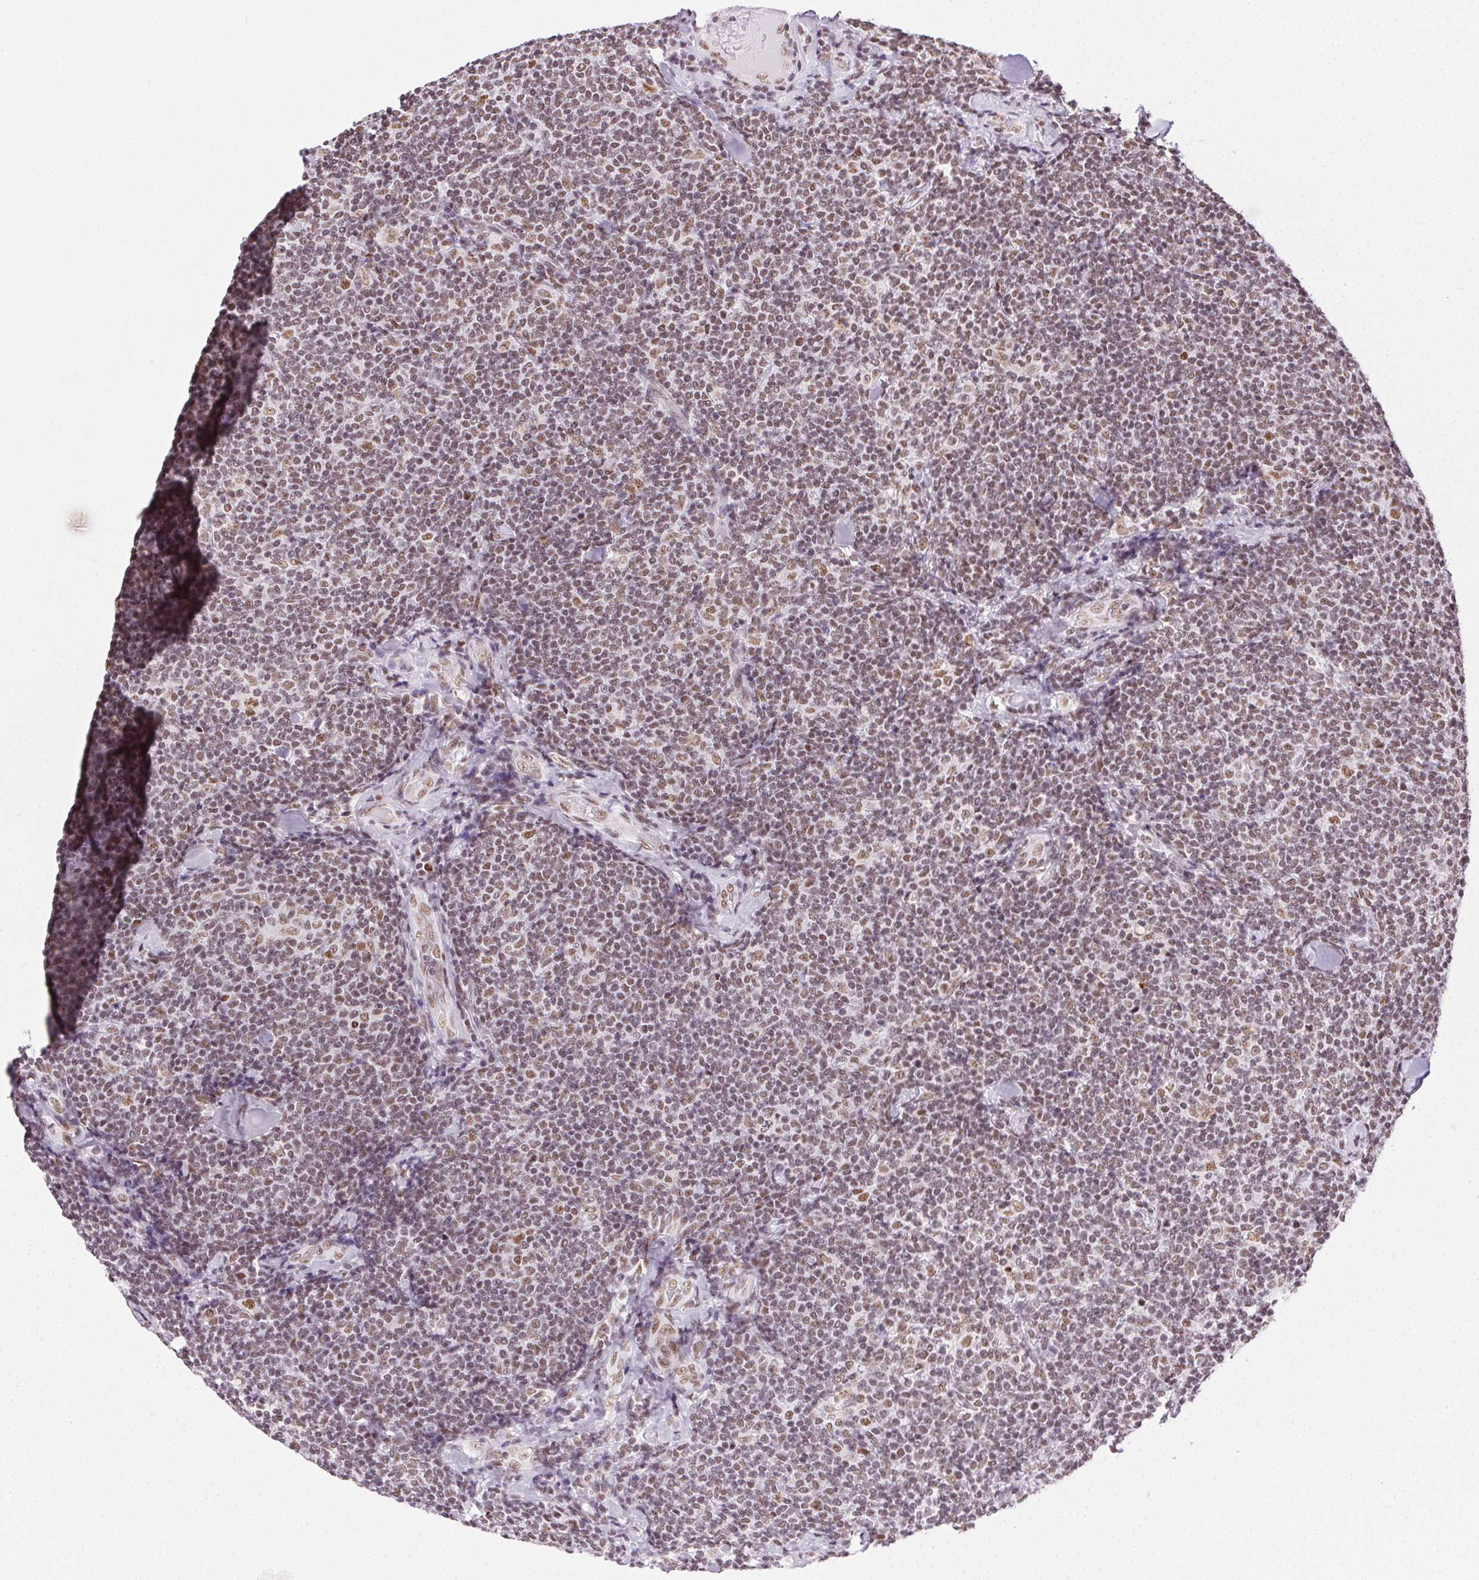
{"staining": {"intensity": "moderate", "quantity": ">75%", "location": "nuclear"}, "tissue": "lymphoma", "cell_type": "Tumor cells", "image_type": "cancer", "snomed": [{"axis": "morphology", "description": "Malignant lymphoma, non-Hodgkin's type, Low grade"}, {"axis": "topography", "description": "Lymph node"}], "caption": "Immunohistochemical staining of lymphoma reveals medium levels of moderate nuclear positivity in approximately >75% of tumor cells. Nuclei are stained in blue.", "gene": "TRA2B", "patient": {"sex": "female", "age": 56}}